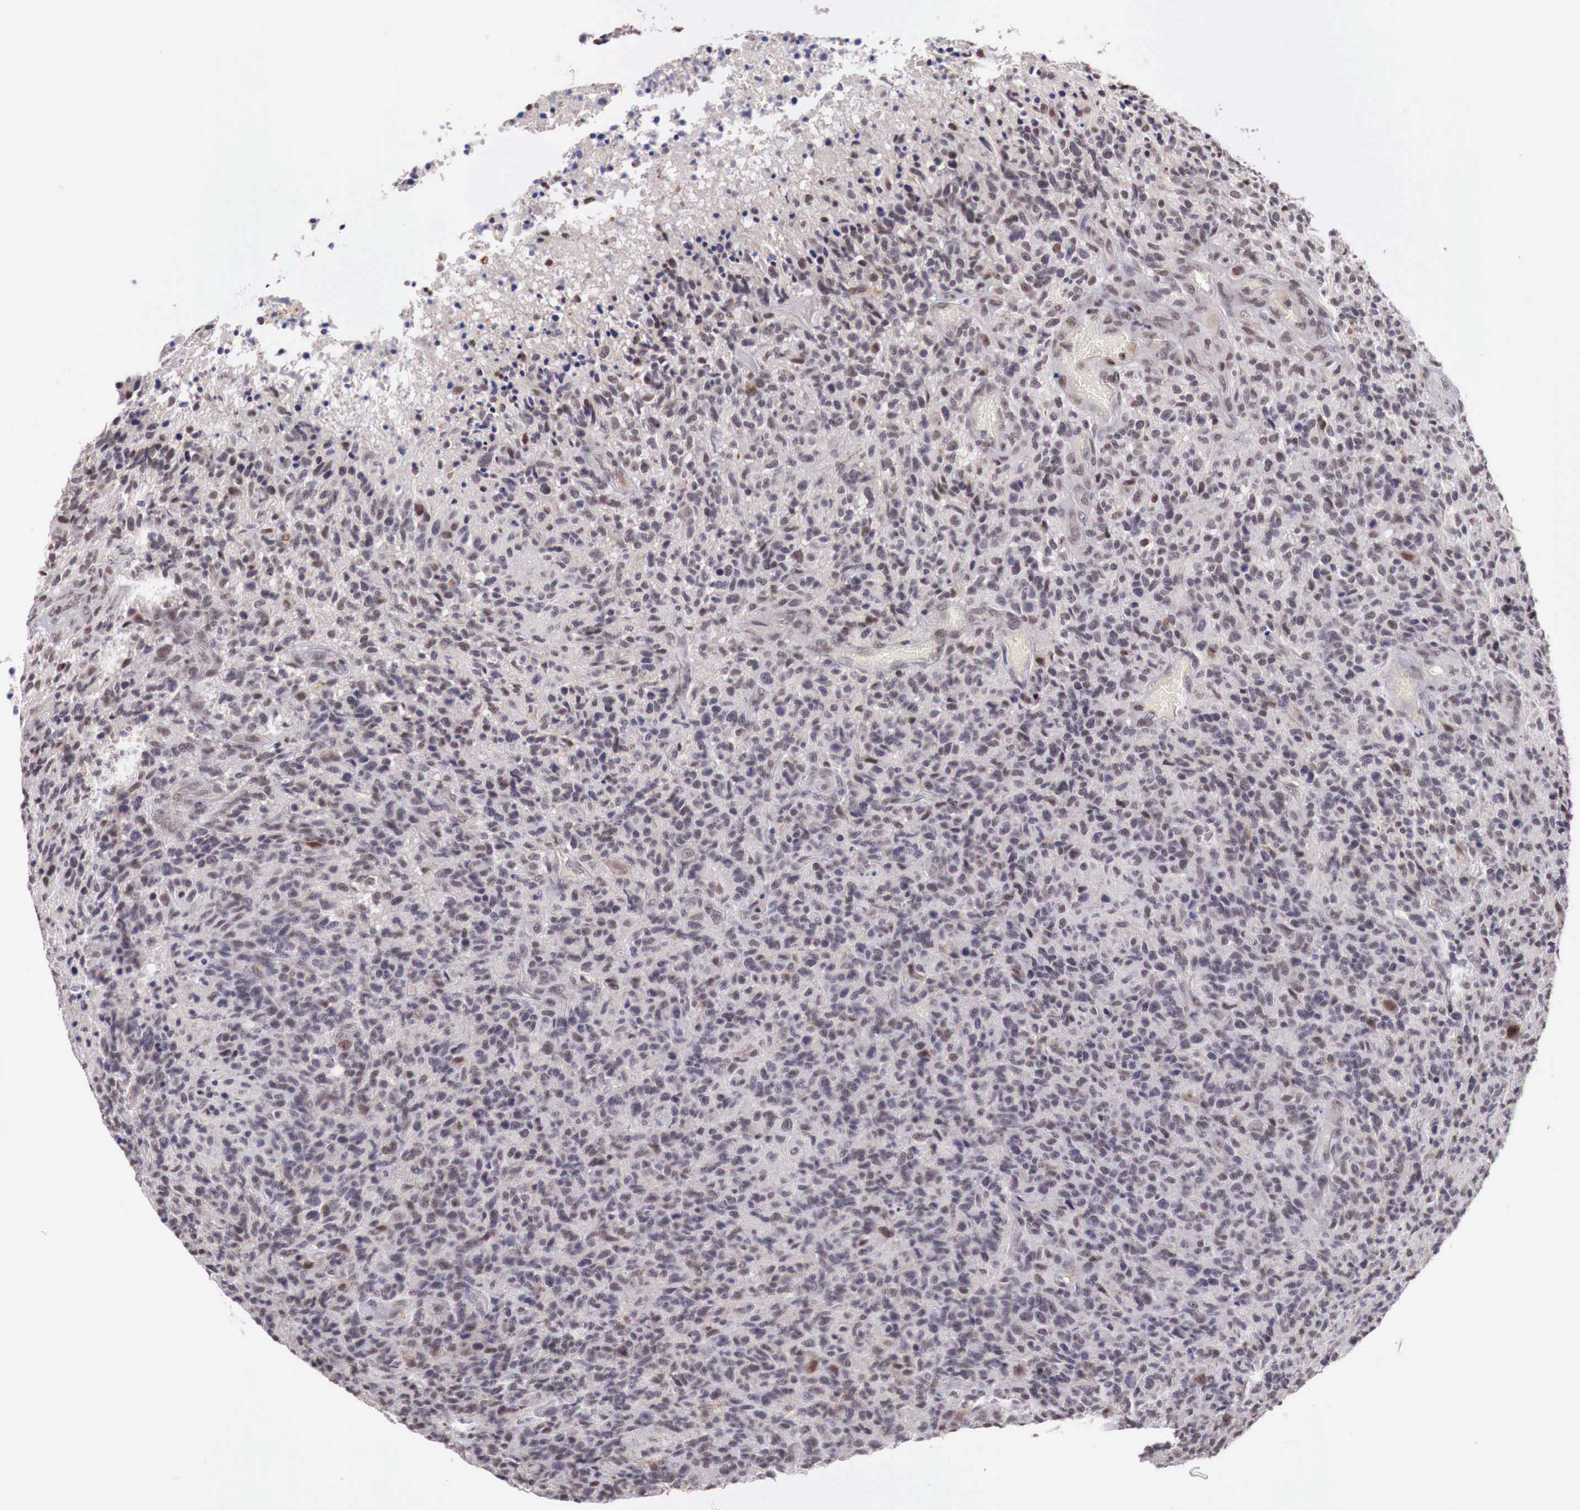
{"staining": {"intensity": "weak", "quantity": "25%-75%", "location": "cytoplasmic/membranous,nuclear"}, "tissue": "glioma", "cell_type": "Tumor cells", "image_type": "cancer", "snomed": [{"axis": "morphology", "description": "Glioma, malignant, High grade"}, {"axis": "topography", "description": "Brain"}], "caption": "Glioma tissue demonstrates weak cytoplasmic/membranous and nuclear expression in about 25%-75% of tumor cells", "gene": "FOXP2", "patient": {"sex": "male", "age": 36}}